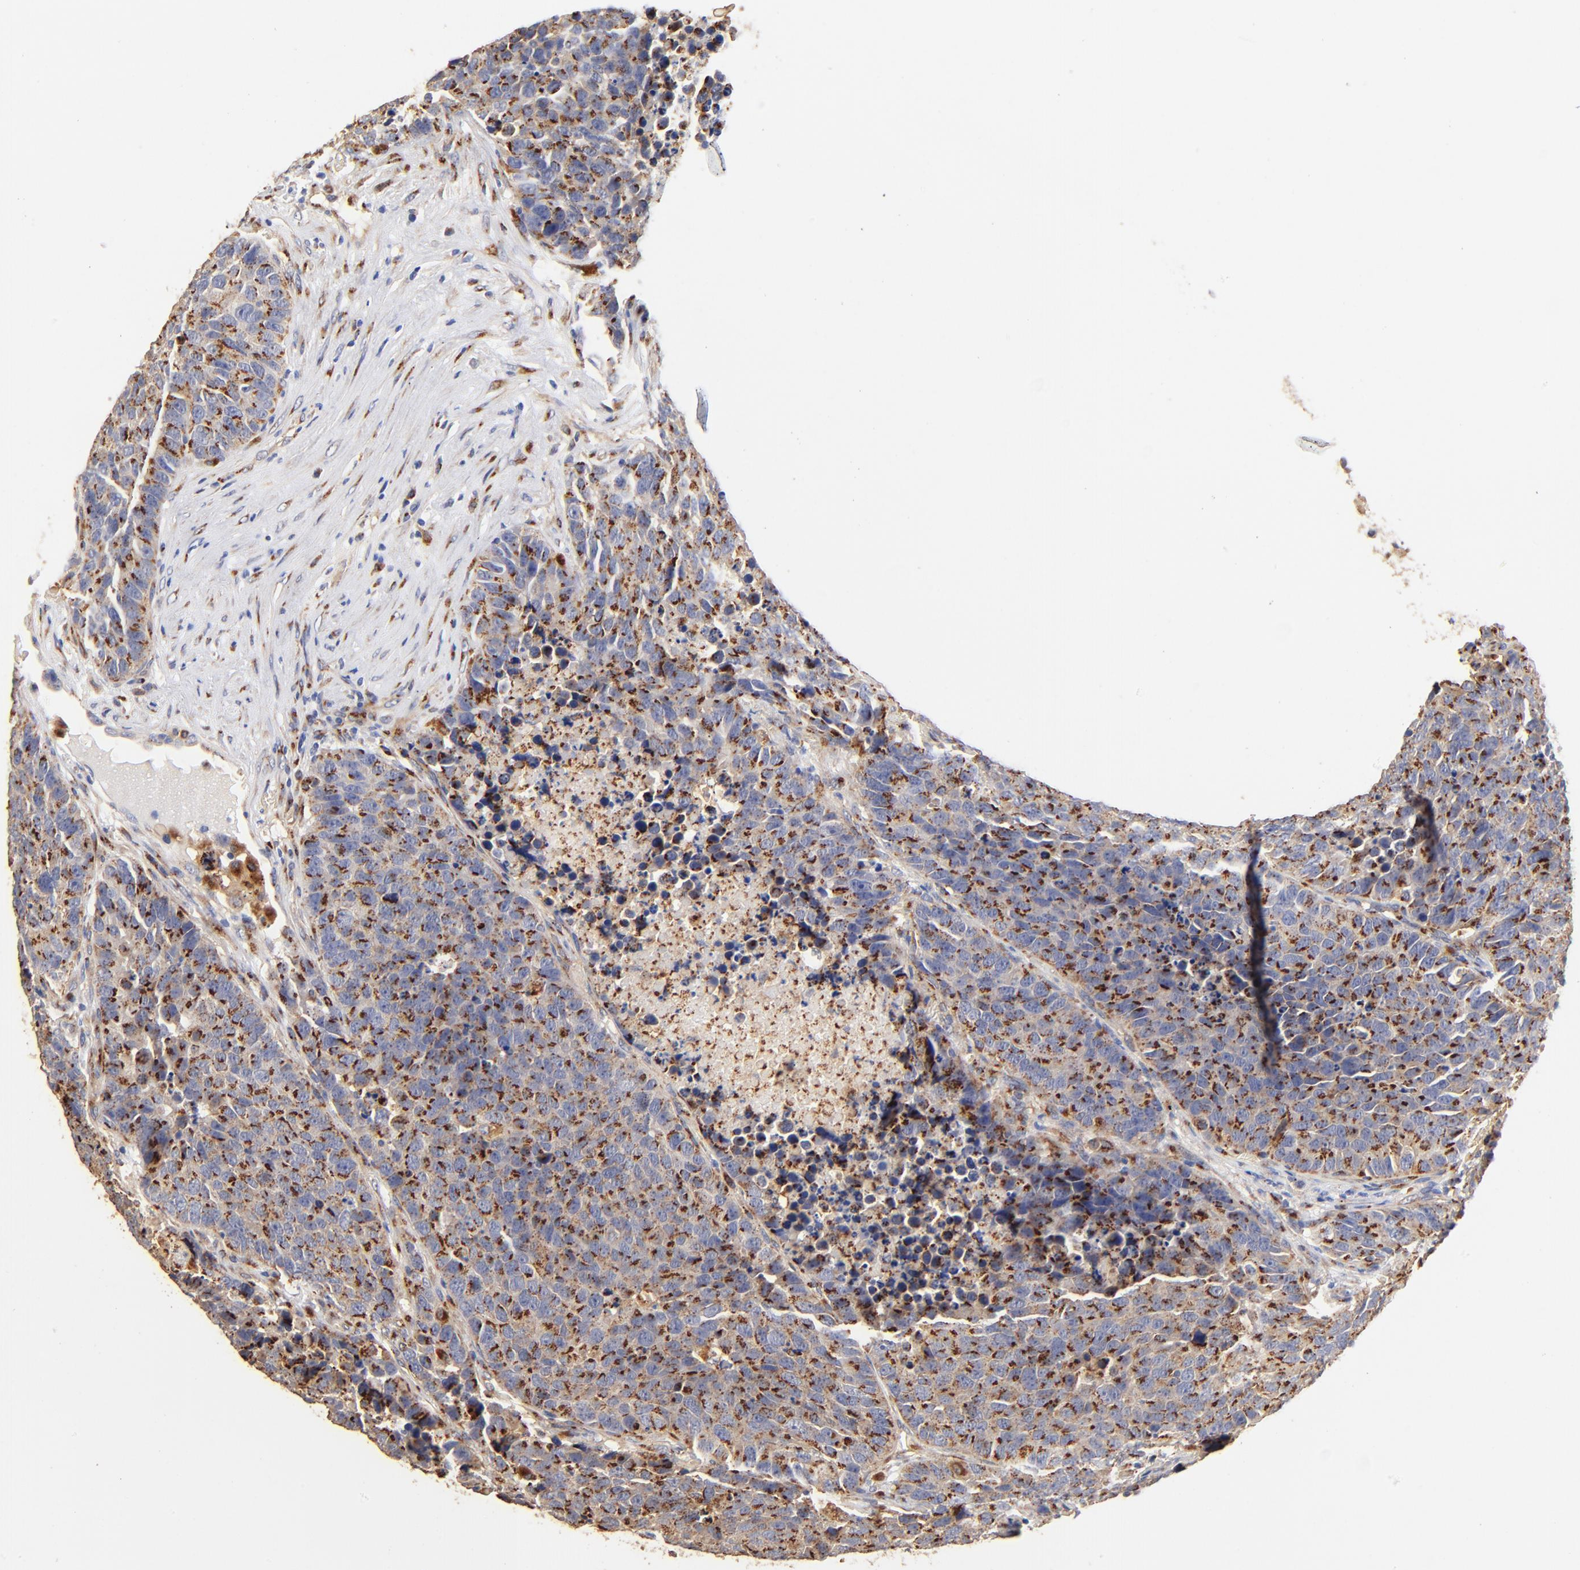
{"staining": {"intensity": "moderate", "quantity": ">75%", "location": "cytoplasmic/membranous"}, "tissue": "carcinoid", "cell_type": "Tumor cells", "image_type": "cancer", "snomed": [{"axis": "morphology", "description": "Carcinoid, malignant, NOS"}, {"axis": "topography", "description": "Lung"}], "caption": "This micrograph exhibits carcinoid stained with immunohistochemistry (IHC) to label a protein in brown. The cytoplasmic/membranous of tumor cells show moderate positivity for the protein. Nuclei are counter-stained blue.", "gene": "FMNL3", "patient": {"sex": "male", "age": 60}}